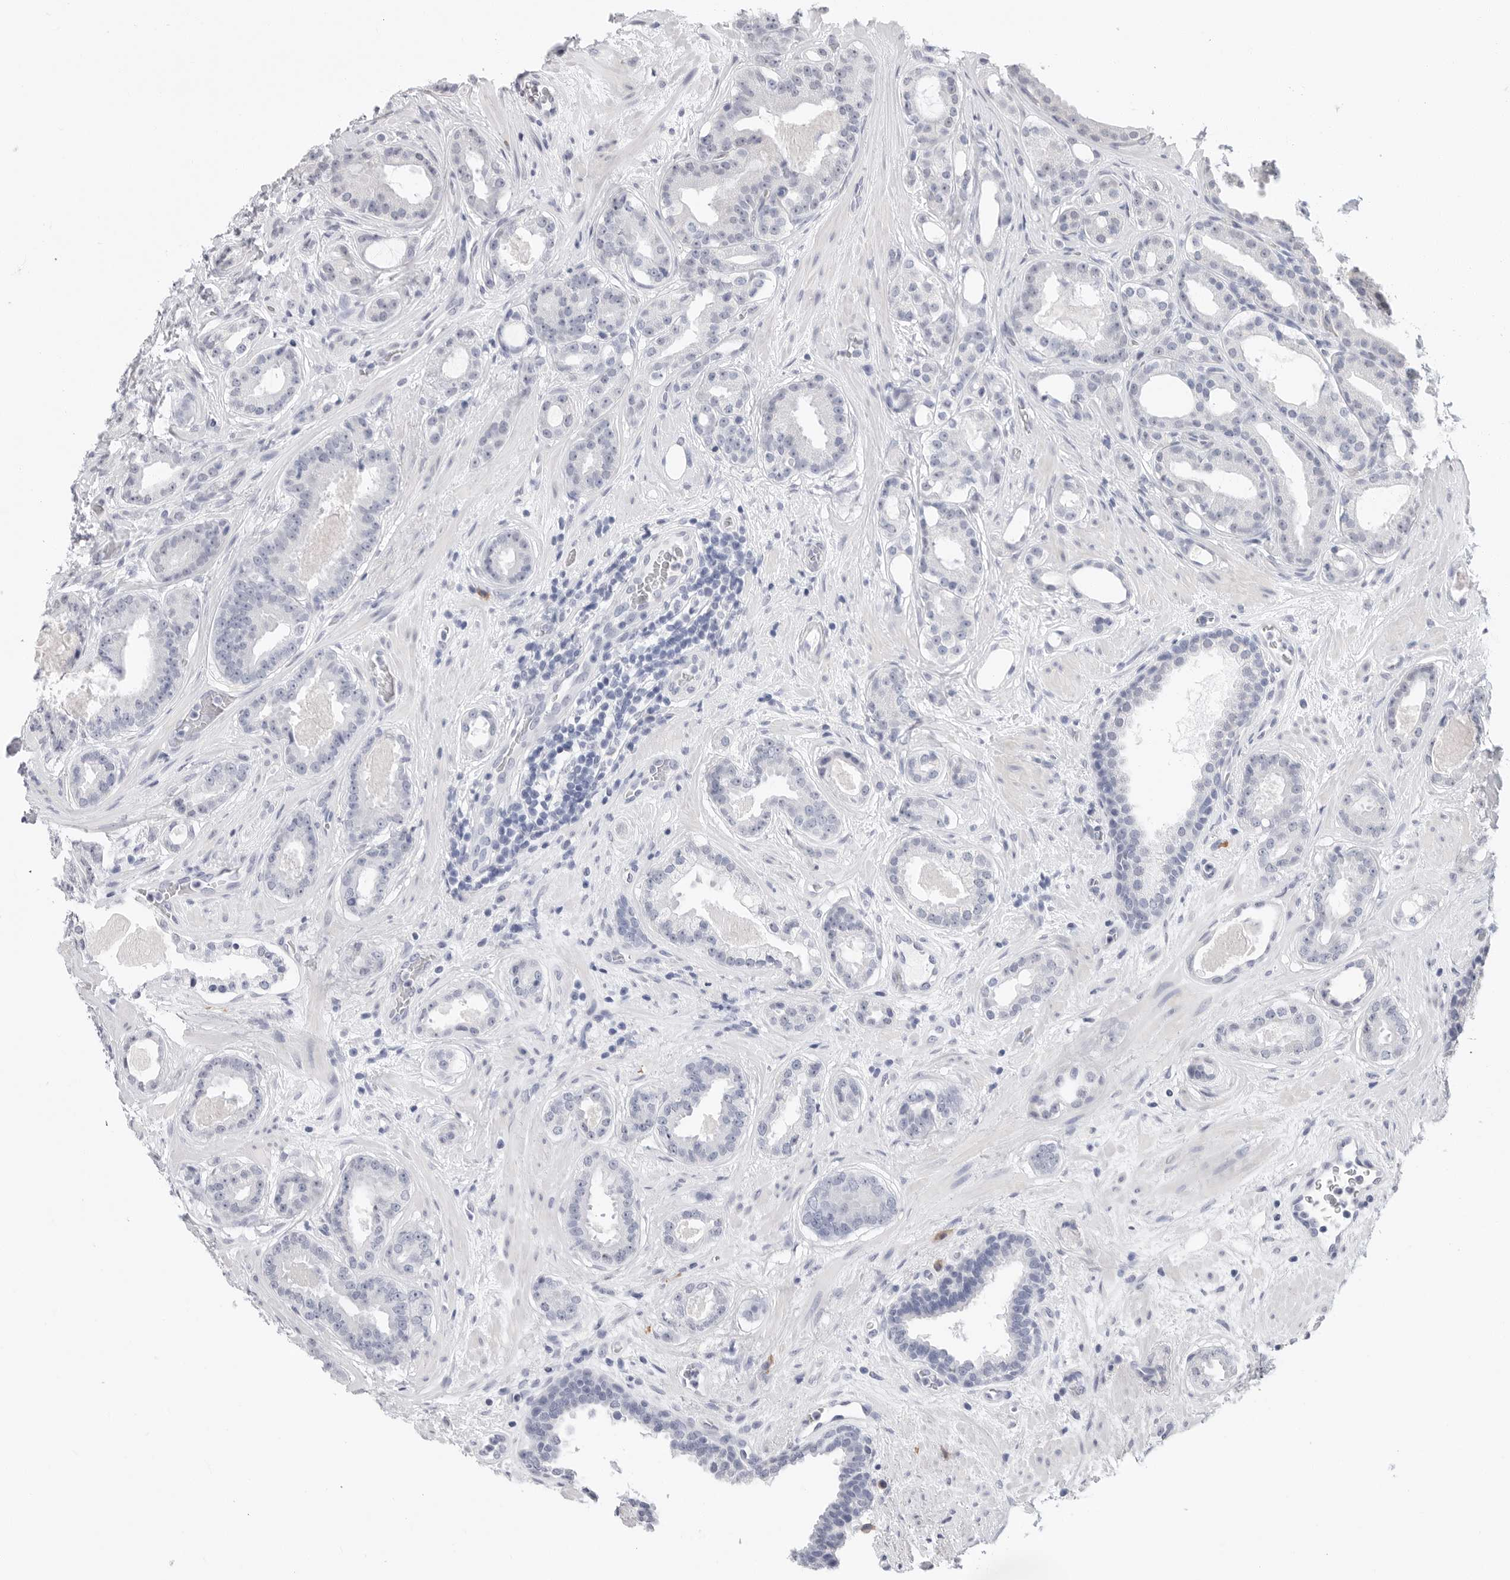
{"staining": {"intensity": "negative", "quantity": "none", "location": "none"}, "tissue": "prostate cancer", "cell_type": "Tumor cells", "image_type": "cancer", "snomed": [{"axis": "morphology", "description": "Adenocarcinoma, High grade"}, {"axis": "topography", "description": "Prostate"}], "caption": "This is a image of IHC staining of prostate adenocarcinoma (high-grade), which shows no staining in tumor cells.", "gene": "ARHGEF10", "patient": {"sex": "male", "age": 60}}